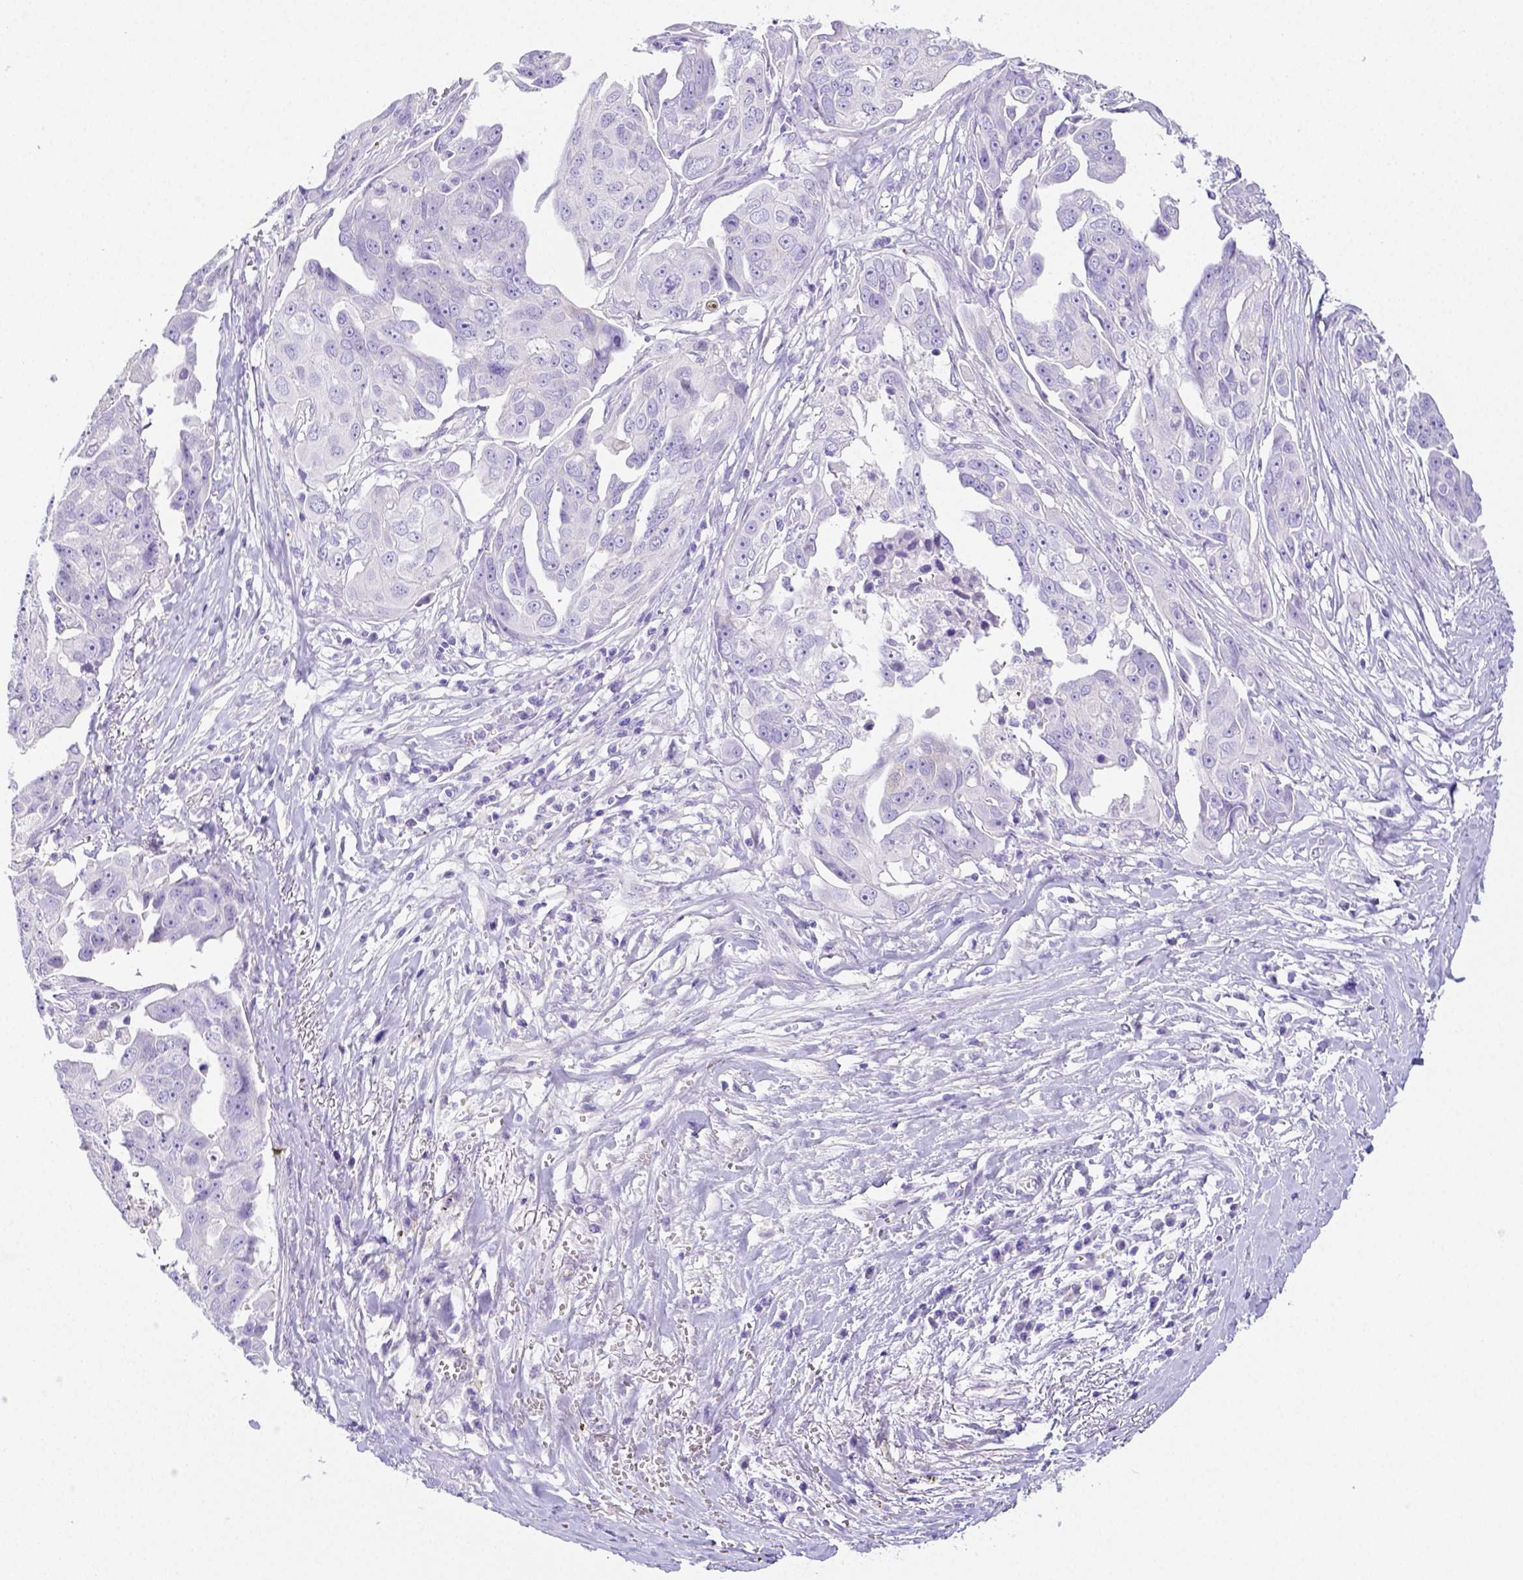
{"staining": {"intensity": "negative", "quantity": "none", "location": "none"}, "tissue": "ovarian cancer", "cell_type": "Tumor cells", "image_type": "cancer", "snomed": [{"axis": "morphology", "description": "Carcinoma, endometroid"}, {"axis": "topography", "description": "Ovary"}], "caption": "The photomicrograph exhibits no significant positivity in tumor cells of ovarian endometroid carcinoma.", "gene": "ARHGAP36", "patient": {"sex": "female", "age": 70}}